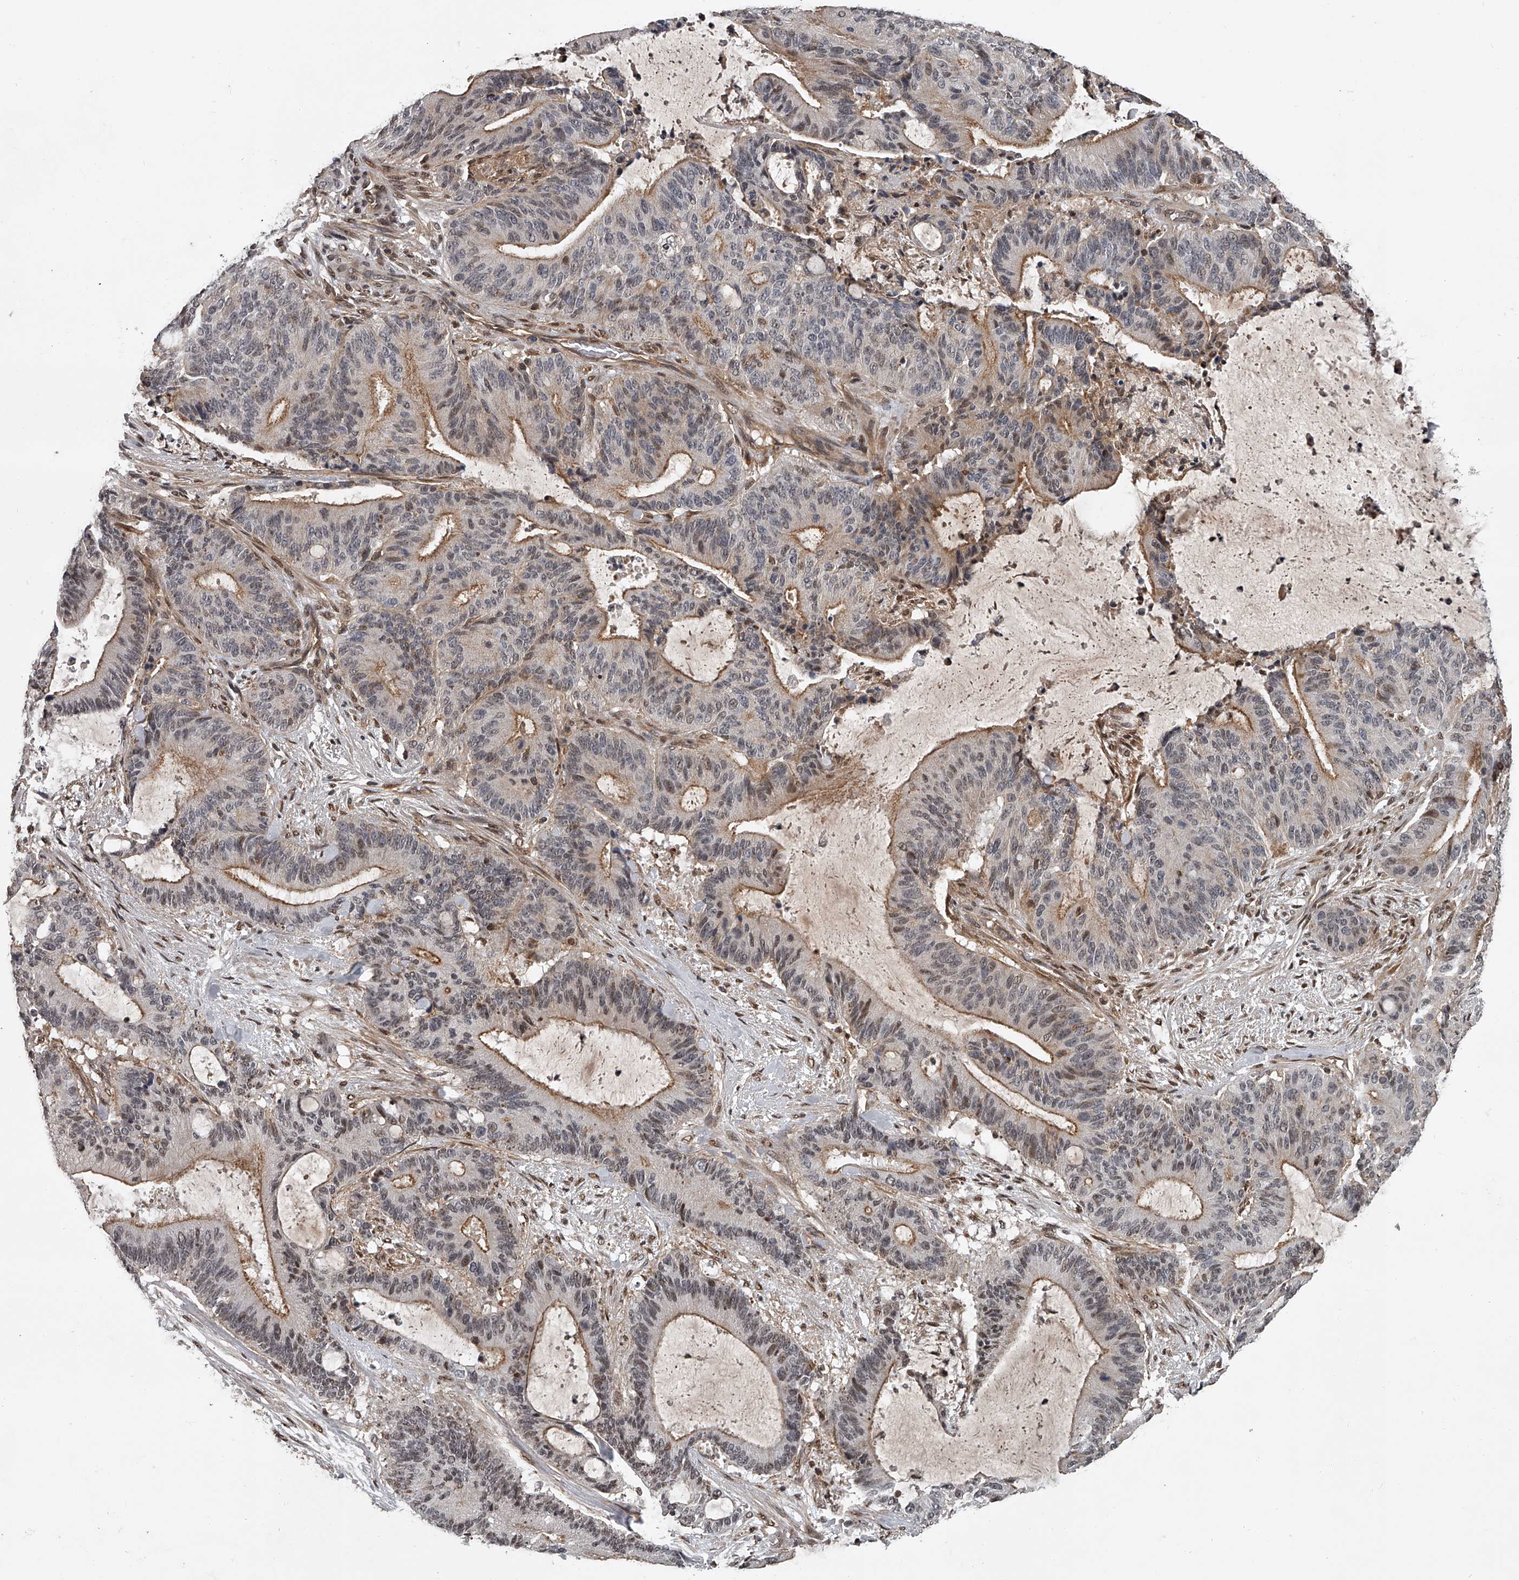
{"staining": {"intensity": "moderate", "quantity": "25%-75%", "location": "cytoplasmic/membranous,nuclear"}, "tissue": "liver cancer", "cell_type": "Tumor cells", "image_type": "cancer", "snomed": [{"axis": "morphology", "description": "Normal tissue, NOS"}, {"axis": "morphology", "description": "Cholangiocarcinoma"}, {"axis": "topography", "description": "Liver"}, {"axis": "topography", "description": "Peripheral nerve tissue"}], "caption": "A brown stain shows moderate cytoplasmic/membranous and nuclear staining of a protein in cholangiocarcinoma (liver) tumor cells. The staining was performed using DAB to visualize the protein expression in brown, while the nuclei were stained in blue with hematoxylin (Magnification: 20x).", "gene": "PLEKHG1", "patient": {"sex": "female", "age": 73}}